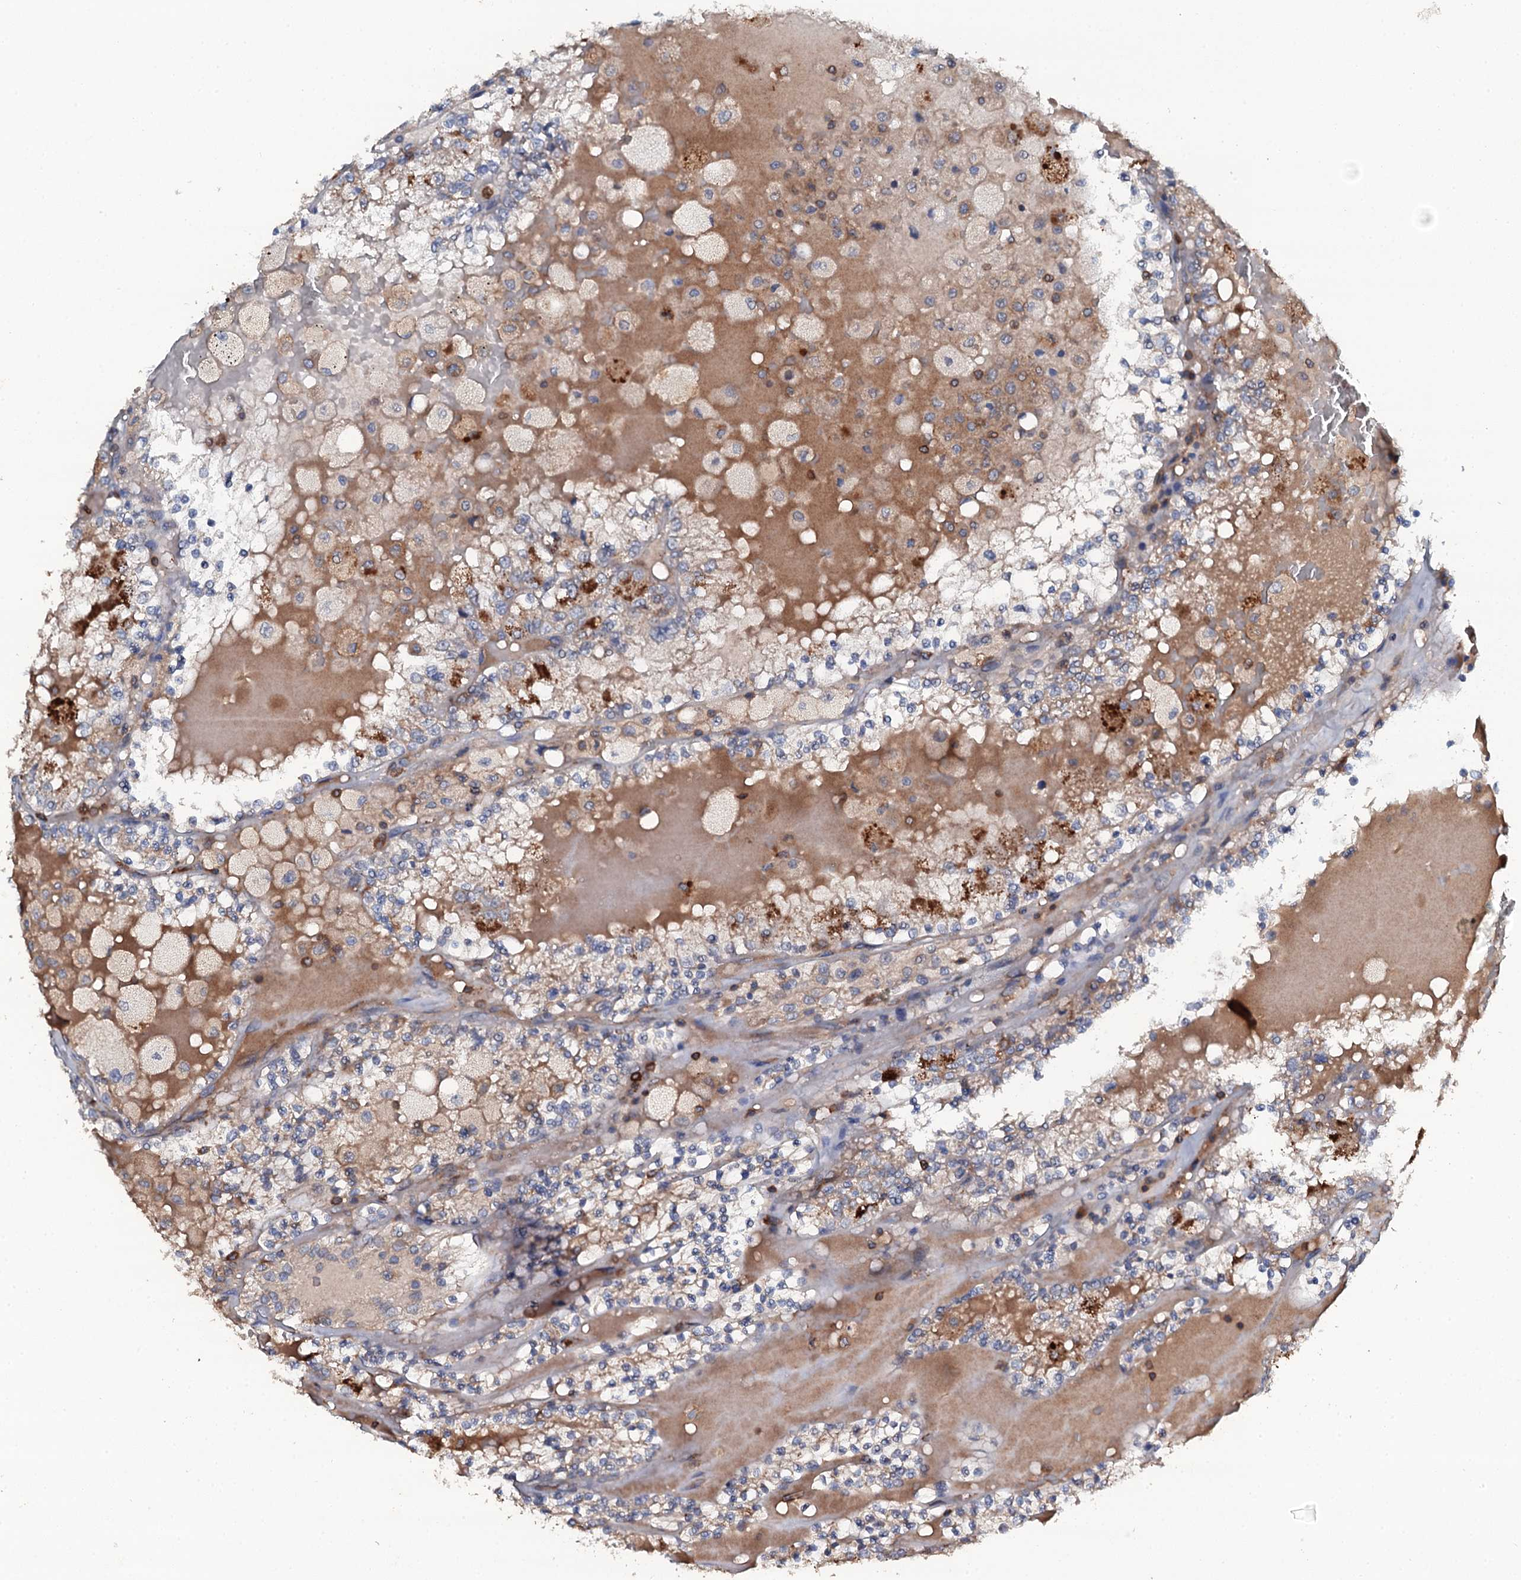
{"staining": {"intensity": "moderate", "quantity": "<25%", "location": "cytoplasmic/membranous"}, "tissue": "renal cancer", "cell_type": "Tumor cells", "image_type": "cancer", "snomed": [{"axis": "morphology", "description": "Adenocarcinoma, NOS"}, {"axis": "topography", "description": "Kidney"}], "caption": "Immunohistochemistry (IHC) histopathology image of human adenocarcinoma (renal) stained for a protein (brown), which exhibits low levels of moderate cytoplasmic/membranous expression in approximately <25% of tumor cells.", "gene": "GRK2", "patient": {"sex": "female", "age": 56}}